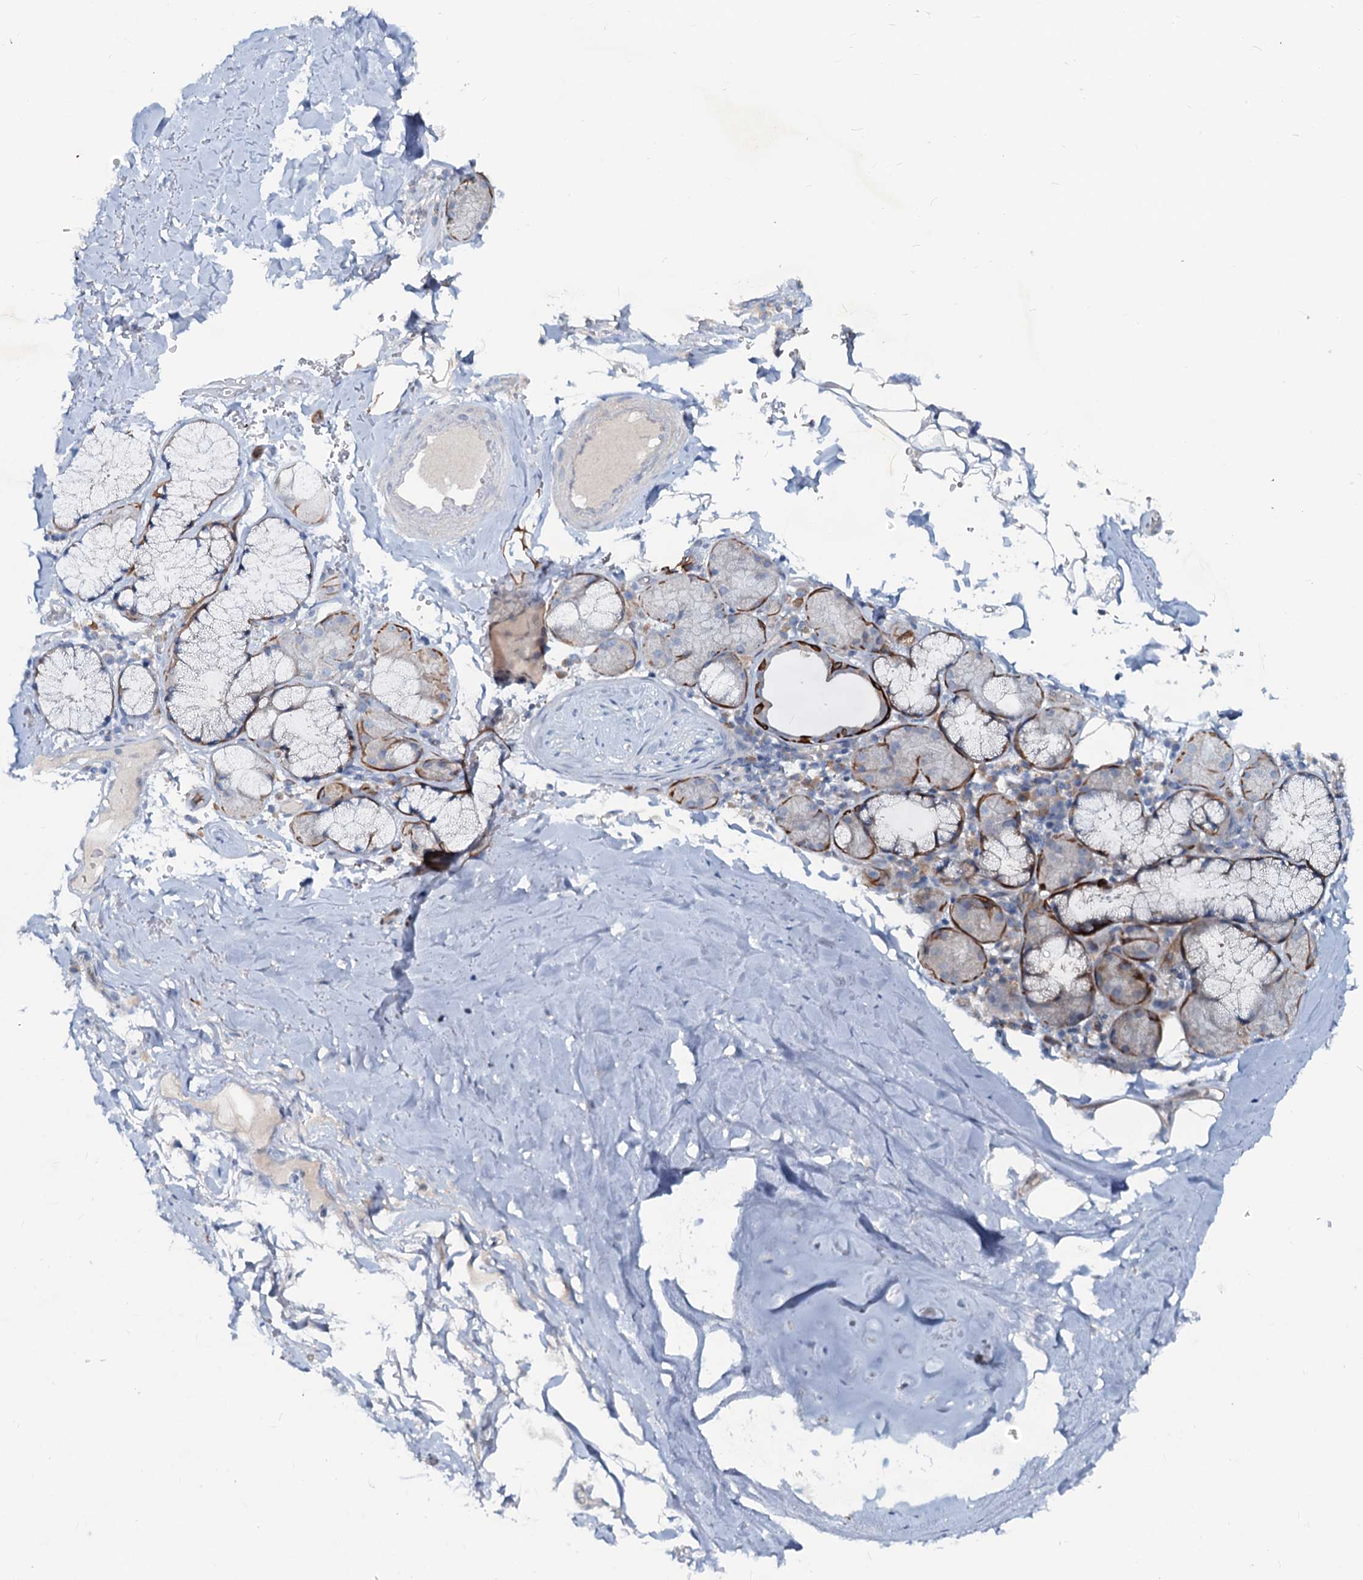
{"staining": {"intensity": "negative", "quantity": "none", "location": "none"}, "tissue": "adipose tissue", "cell_type": "Adipocytes", "image_type": "normal", "snomed": [{"axis": "morphology", "description": "Normal tissue, NOS"}, {"axis": "topography", "description": "Lymph node"}, {"axis": "topography", "description": "Bronchus"}], "caption": "The image displays no significant expression in adipocytes of adipose tissue. (Stains: DAB IHC with hematoxylin counter stain, Microscopy: brightfield microscopy at high magnification).", "gene": "ASTE1", "patient": {"sex": "male", "age": 63}}